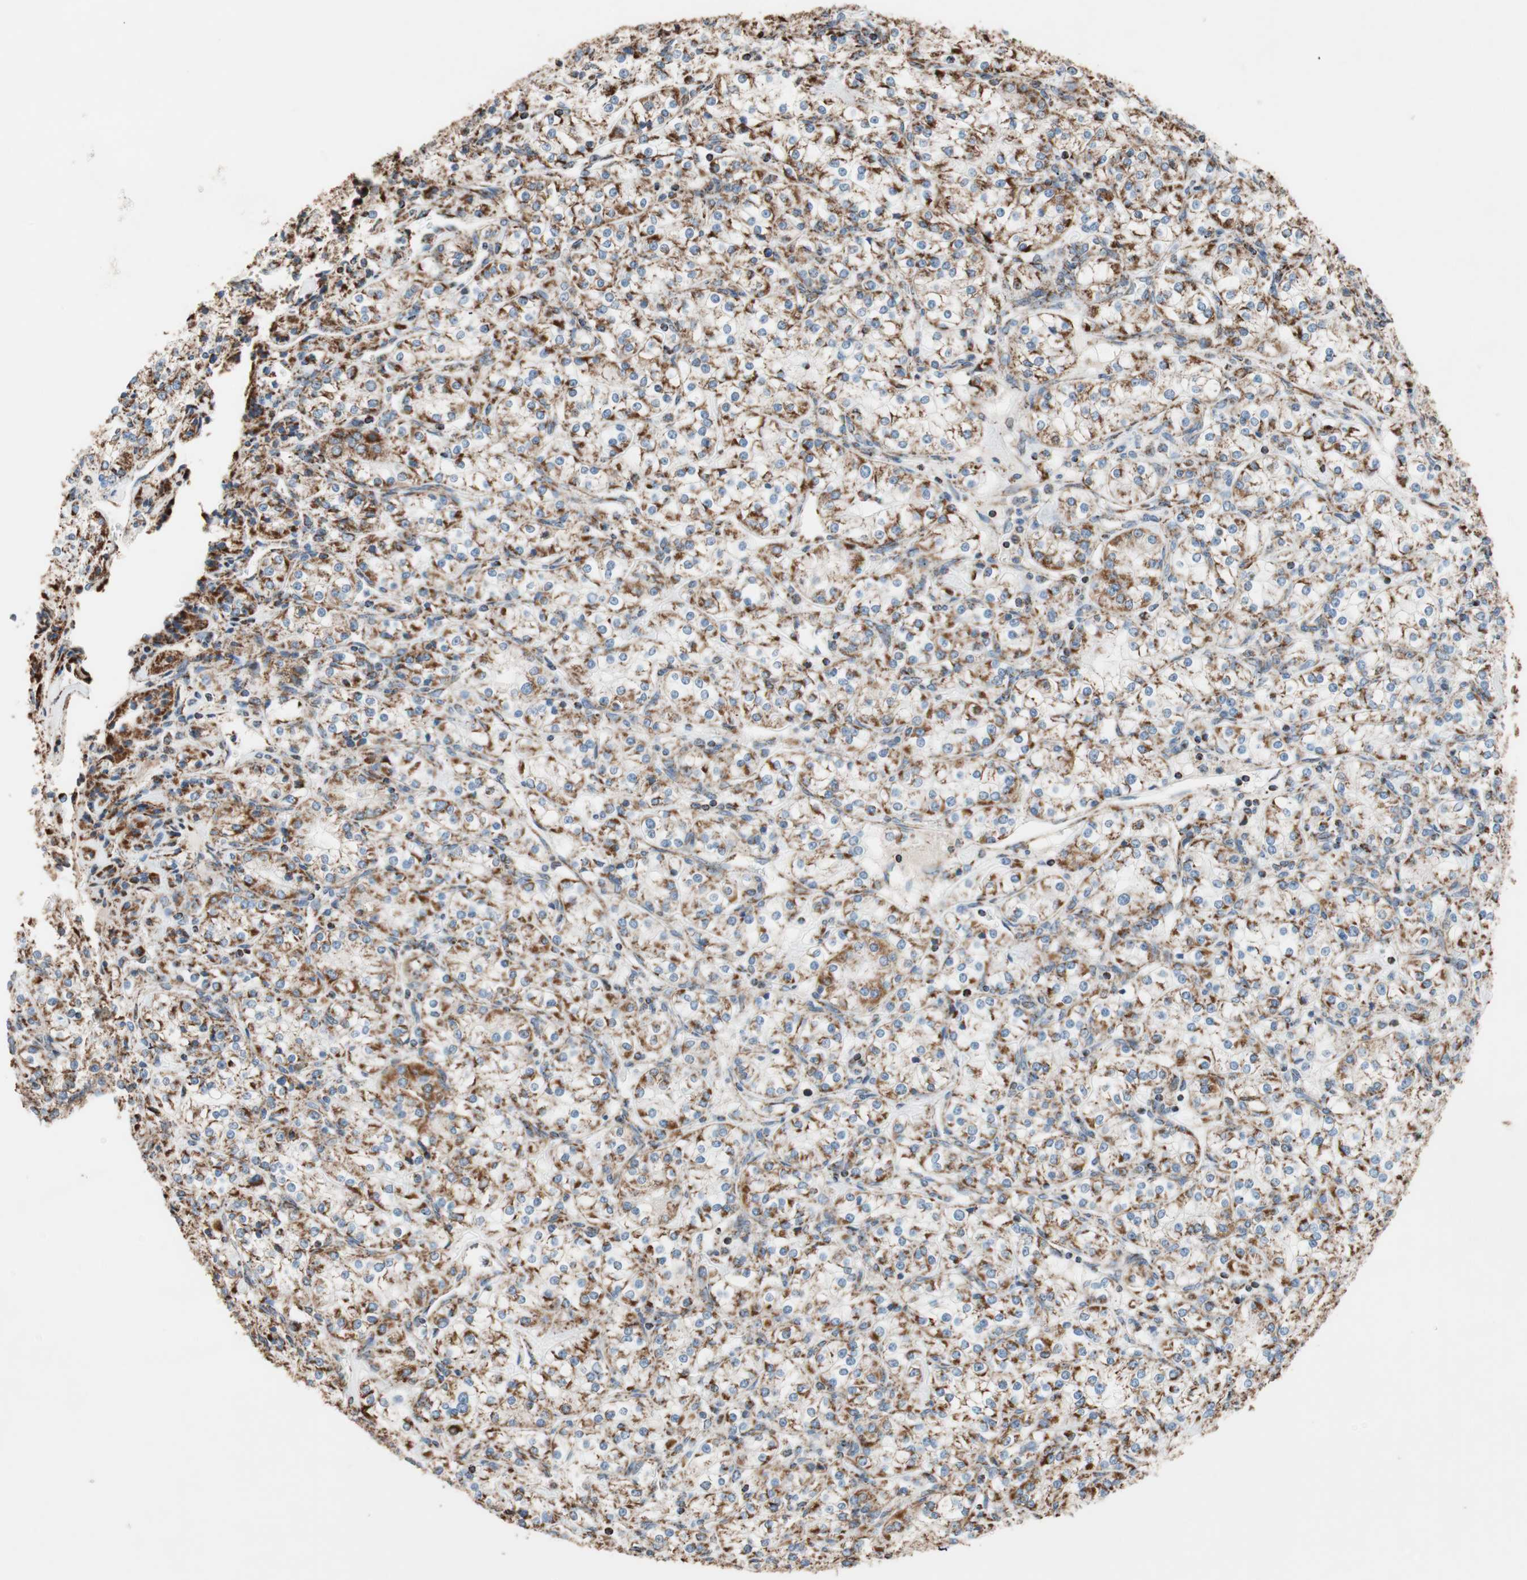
{"staining": {"intensity": "strong", "quantity": "25%-75%", "location": "cytoplasmic/membranous"}, "tissue": "renal cancer", "cell_type": "Tumor cells", "image_type": "cancer", "snomed": [{"axis": "morphology", "description": "Adenocarcinoma, NOS"}, {"axis": "topography", "description": "Kidney"}], "caption": "Human renal cancer stained for a protein (brown) shows strong cytoplasmic/membranous positive staining in about 25%-75% of tumor cells.", "gene": "PCSK4", "patient": {"sex": "male", "age": 77}}